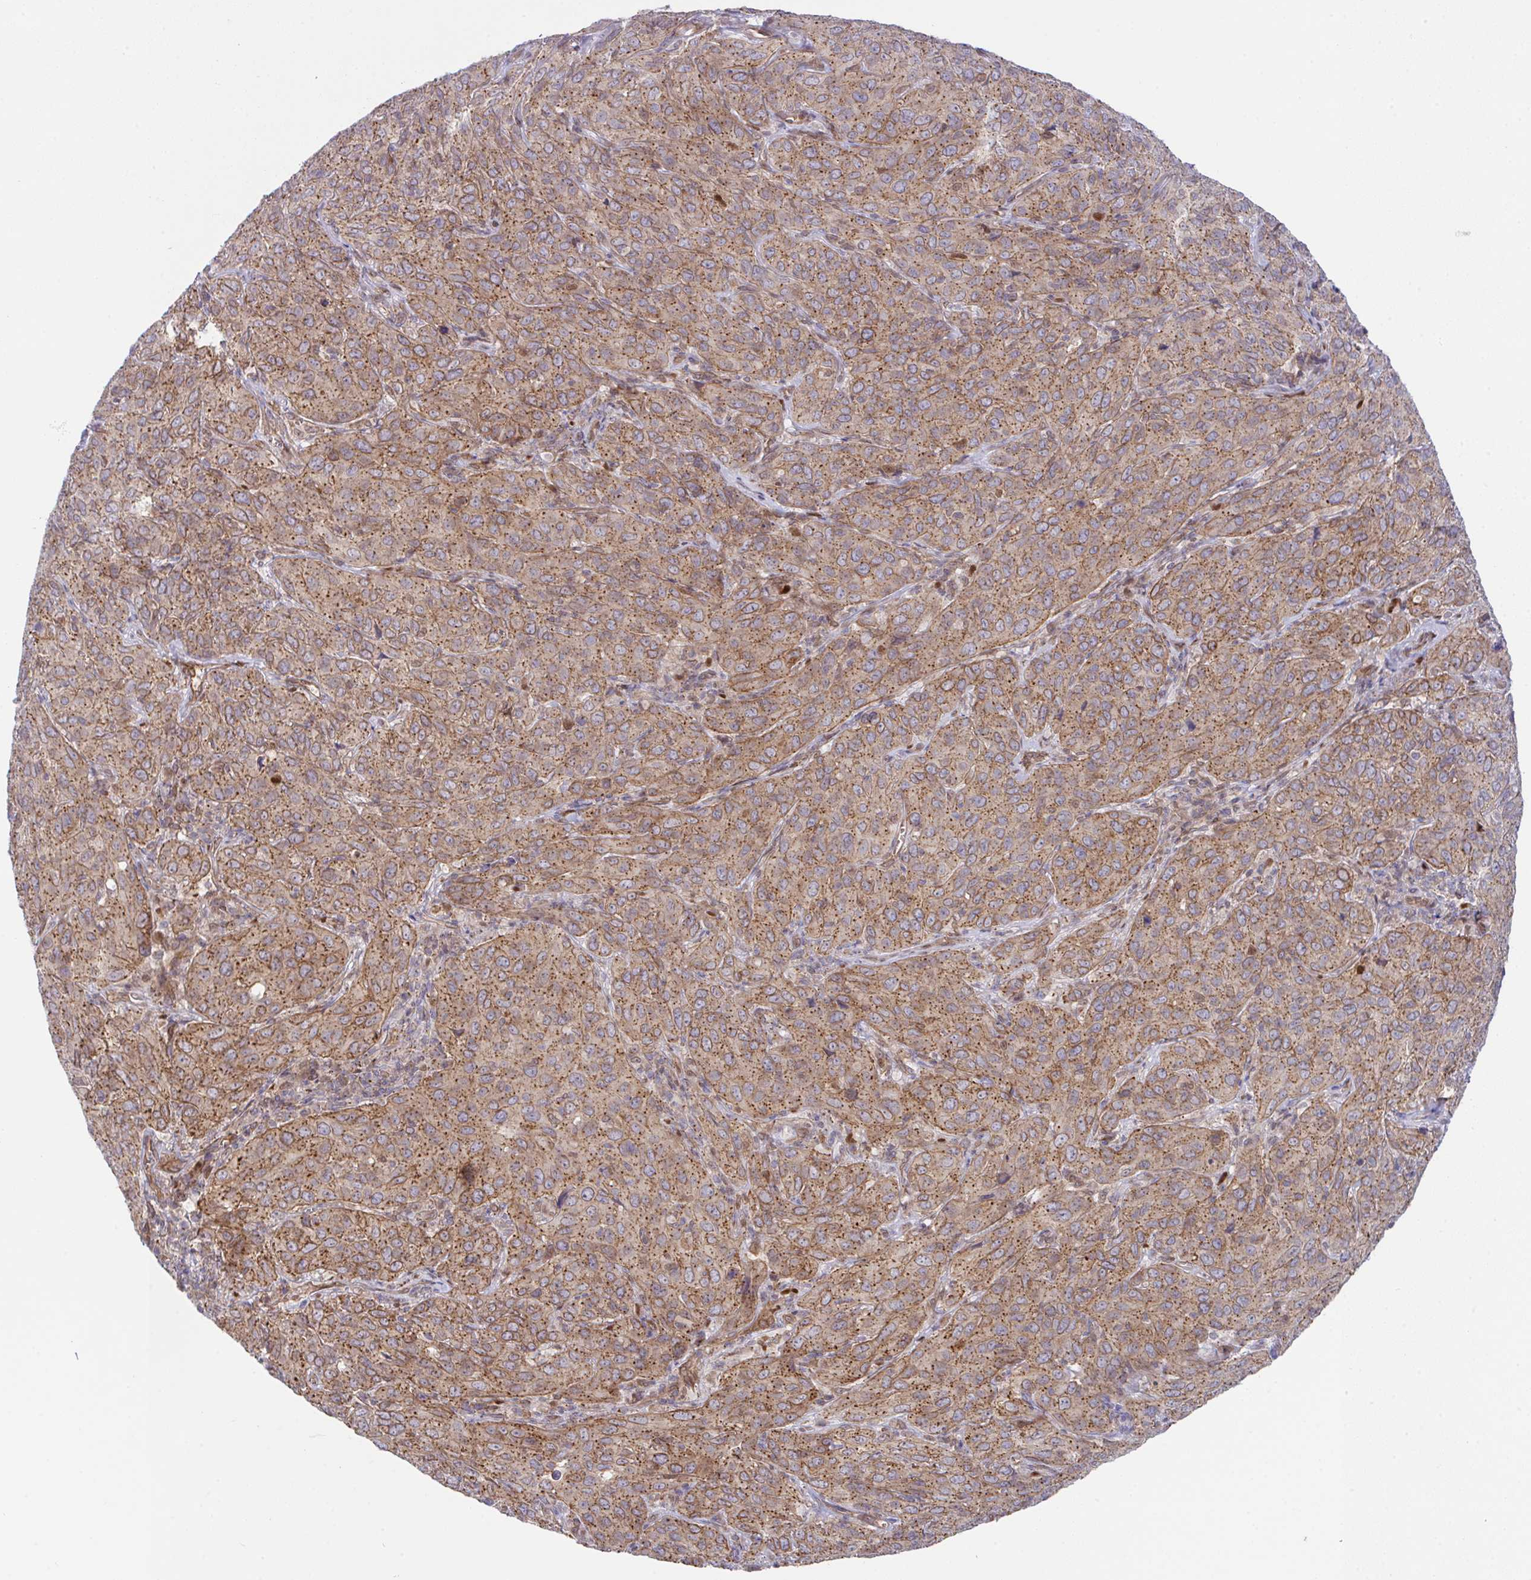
{"staining": {"intensity": "moderate", "quantity": ">75%", "location": "cytoplasmic/membranous"}, "tissue": "cervical cancer", "cell_type": "Tumor cells", "image_type": "cancer", "snomed": [{"axis": "morphology", "description": "Normal tissue, NOS"}, {"axis": "morphology", "description": "Squamous cell carcinoma, NOS"}, {"axis": "topography", "description": "Cervix"}], "caption": "An immunohistochemistry (IHC) micrograph of neoplastic tissue is shown. Protein staining in brown highlights moderate cytoplasmic/membranous positivity in cervical squamous cell carcinoma within tumor cells.", "gene": "ZBED3", "patient": {"sex": "female", "age": 51}}